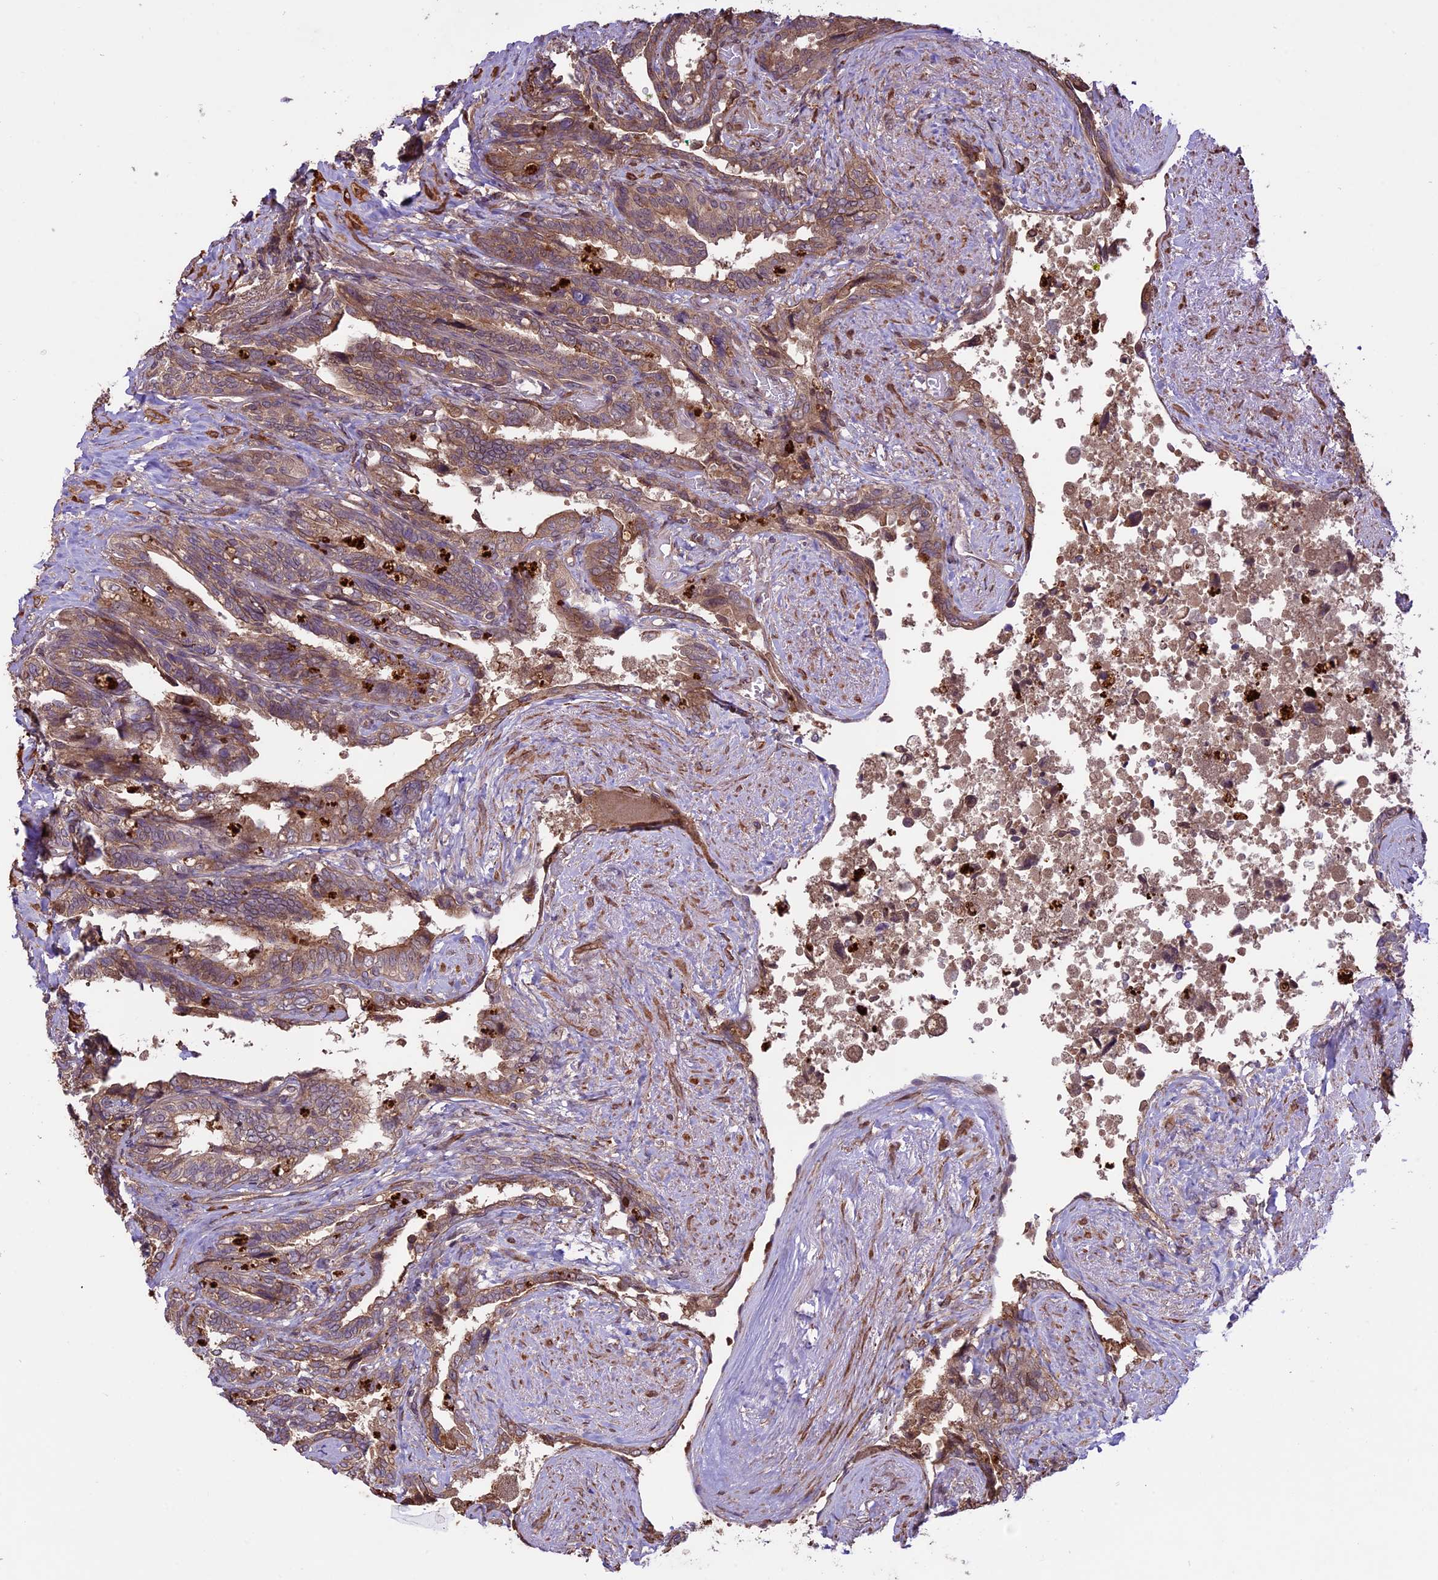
{"staining": {"intensity": "moderate", "quantity": ">75%", "location": "cytoplasmic/membranous"}, "tissue": "seminal vesicle", "cell_type": "Glandular cells", "image_type": "normal", "snomed": [{"axis": "morphology", "description": "Normal tissue, NOS"}, {"axis": "topography", "description": "Seminal veicle"}, {"axis": "topography", "description": "Peripheral nerve tissue"}], "caption": "Immunohistochemistry (IHC) micrograph of benign seminal vesicle stained for a protein (brown), which shows medium levels of moderate cytoplasmic/membranous expression in approximately >75% of glandular cells.", "gene": "HDAC5", "patient": {"sex": "male", "age": 60}}